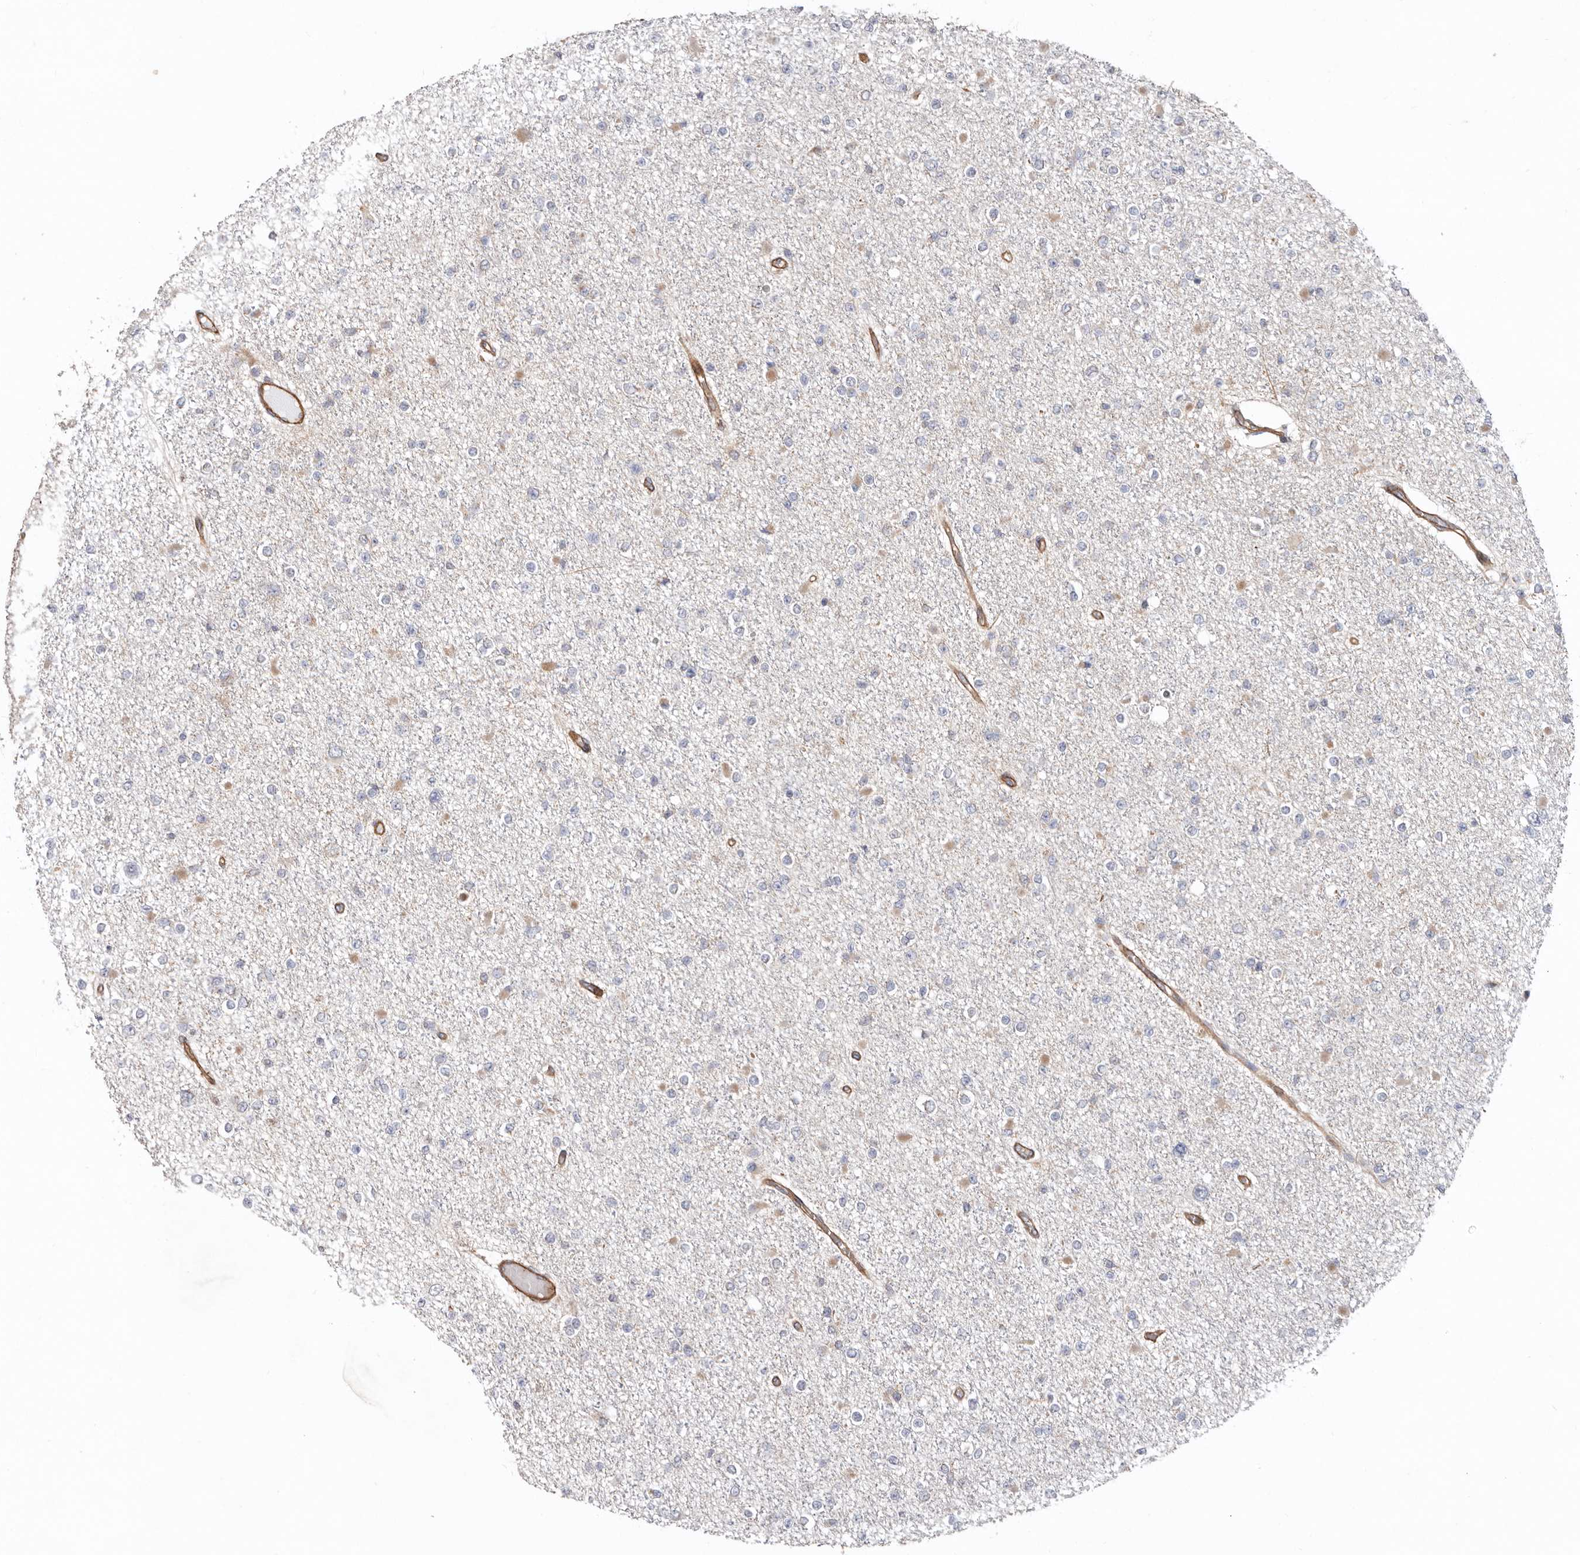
{"staining": {"intensity": "negative", "quantity": "none", "location": "none"}, "tissue": "glioma", "cell_type": "Tumor cells", "image_type": "cancer", "snomed": [{"axis": "morphology", "description": "Glioma, malignant, Low grade"}, {"axis": "topography", "description": "Brain"}], "caption": "Immunohistochemistry (IHC) image of human malignant glioma (low-grade) stained for a protein (brown), which exhibits no positivity in tumor cells.", "gene": "TMC7", "patient": {"sex": "female", "age": 22}}